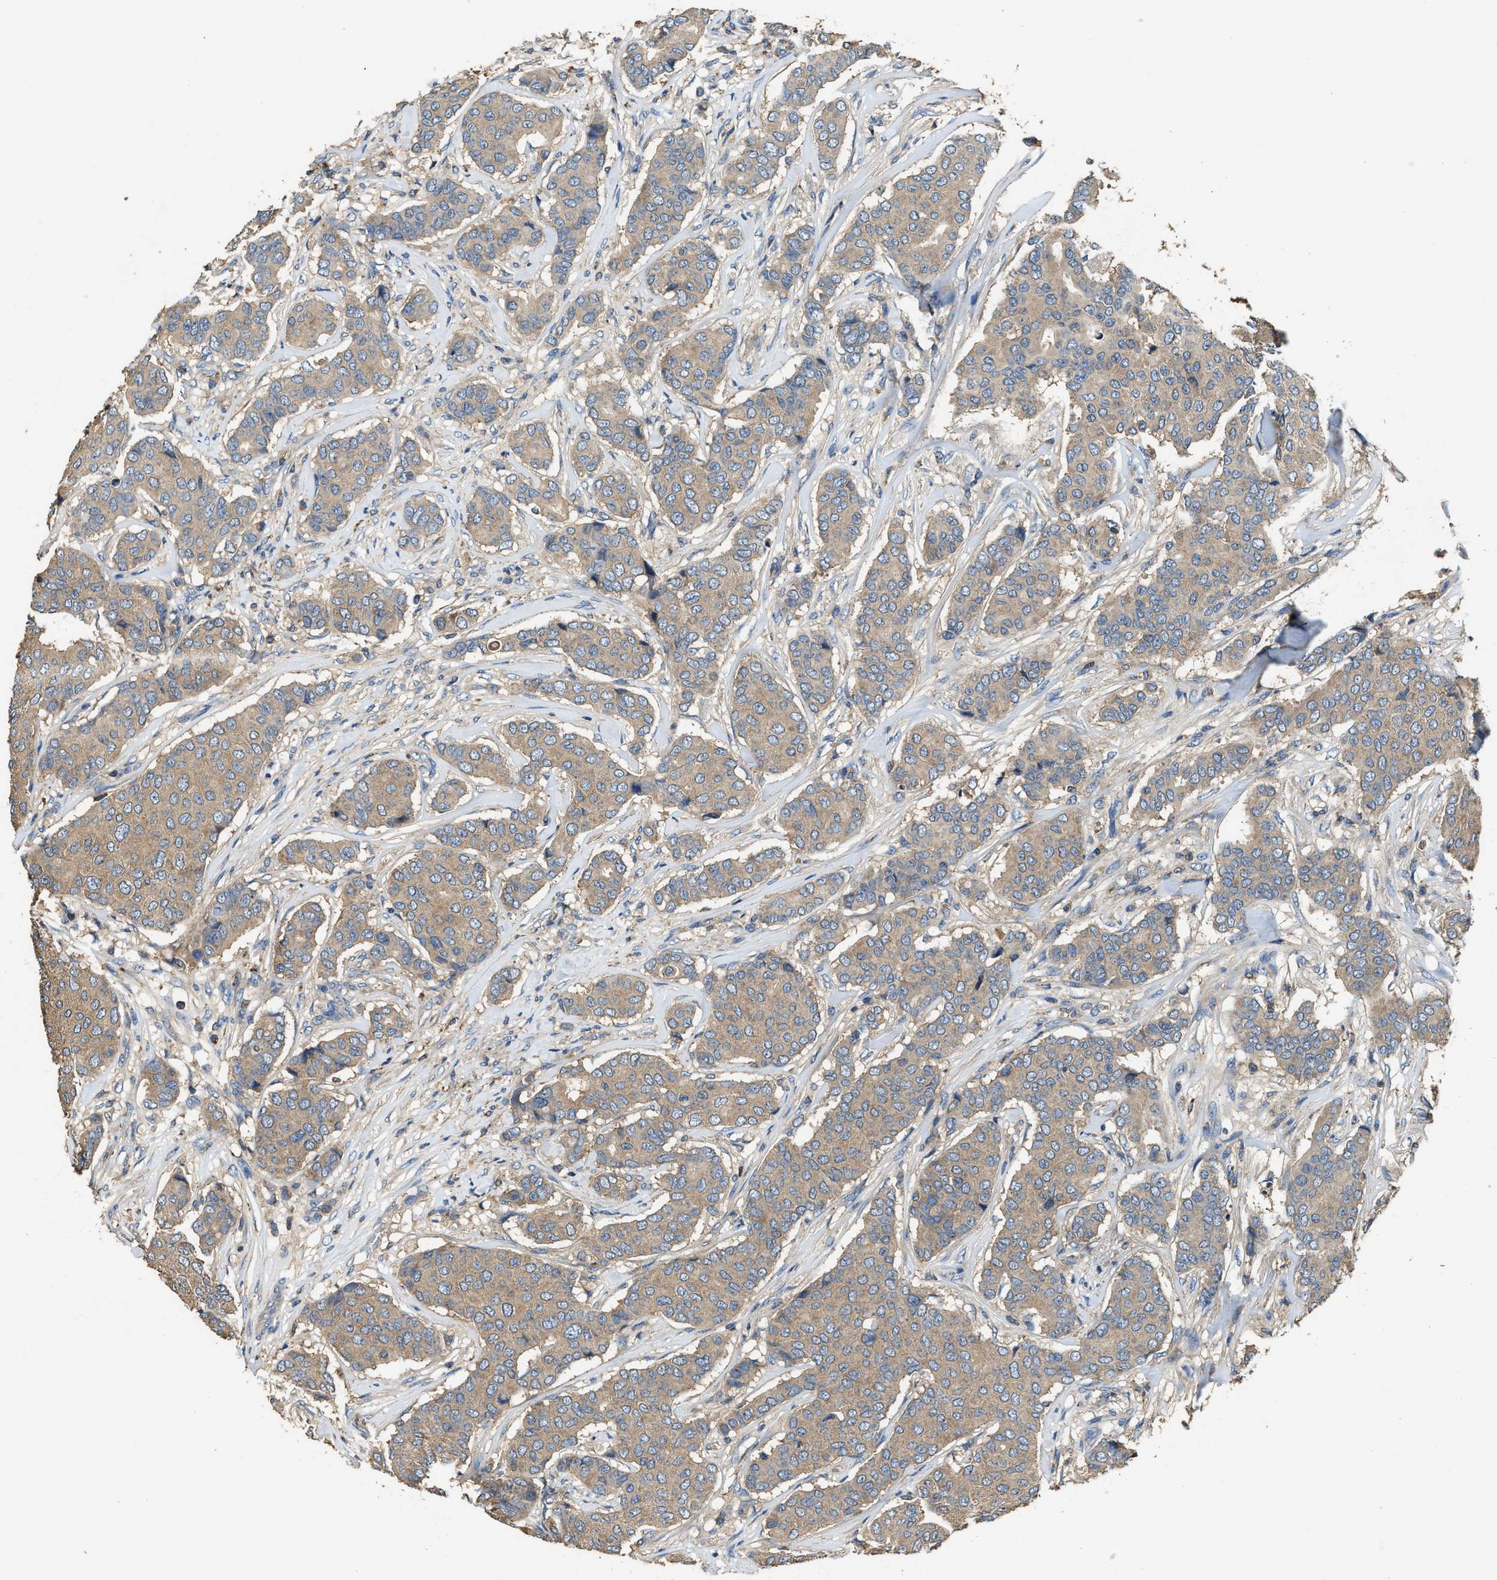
{"staining": {"intensity": "weak", "quantity": ">75%", "location": "cytoplasmic/membranous"}, "tissue": "breast cancer", "cell_type": "Tumor cells", "image_type": "cancer", "snomed": [{"axis": "morphology", "description": "Duct carcinoma"}, {"axis": "topography", "description": "Breast"}], "caption": "Breast cancer (infiltrating ductal carcinoma) was stained to show a protein in brown. There is low levels of weak cytoplasmic/membranous positivity in about >75% of tumor cells.", "gene": "BLOC1S1", "patient": {"sex": "female", "age": 75}}